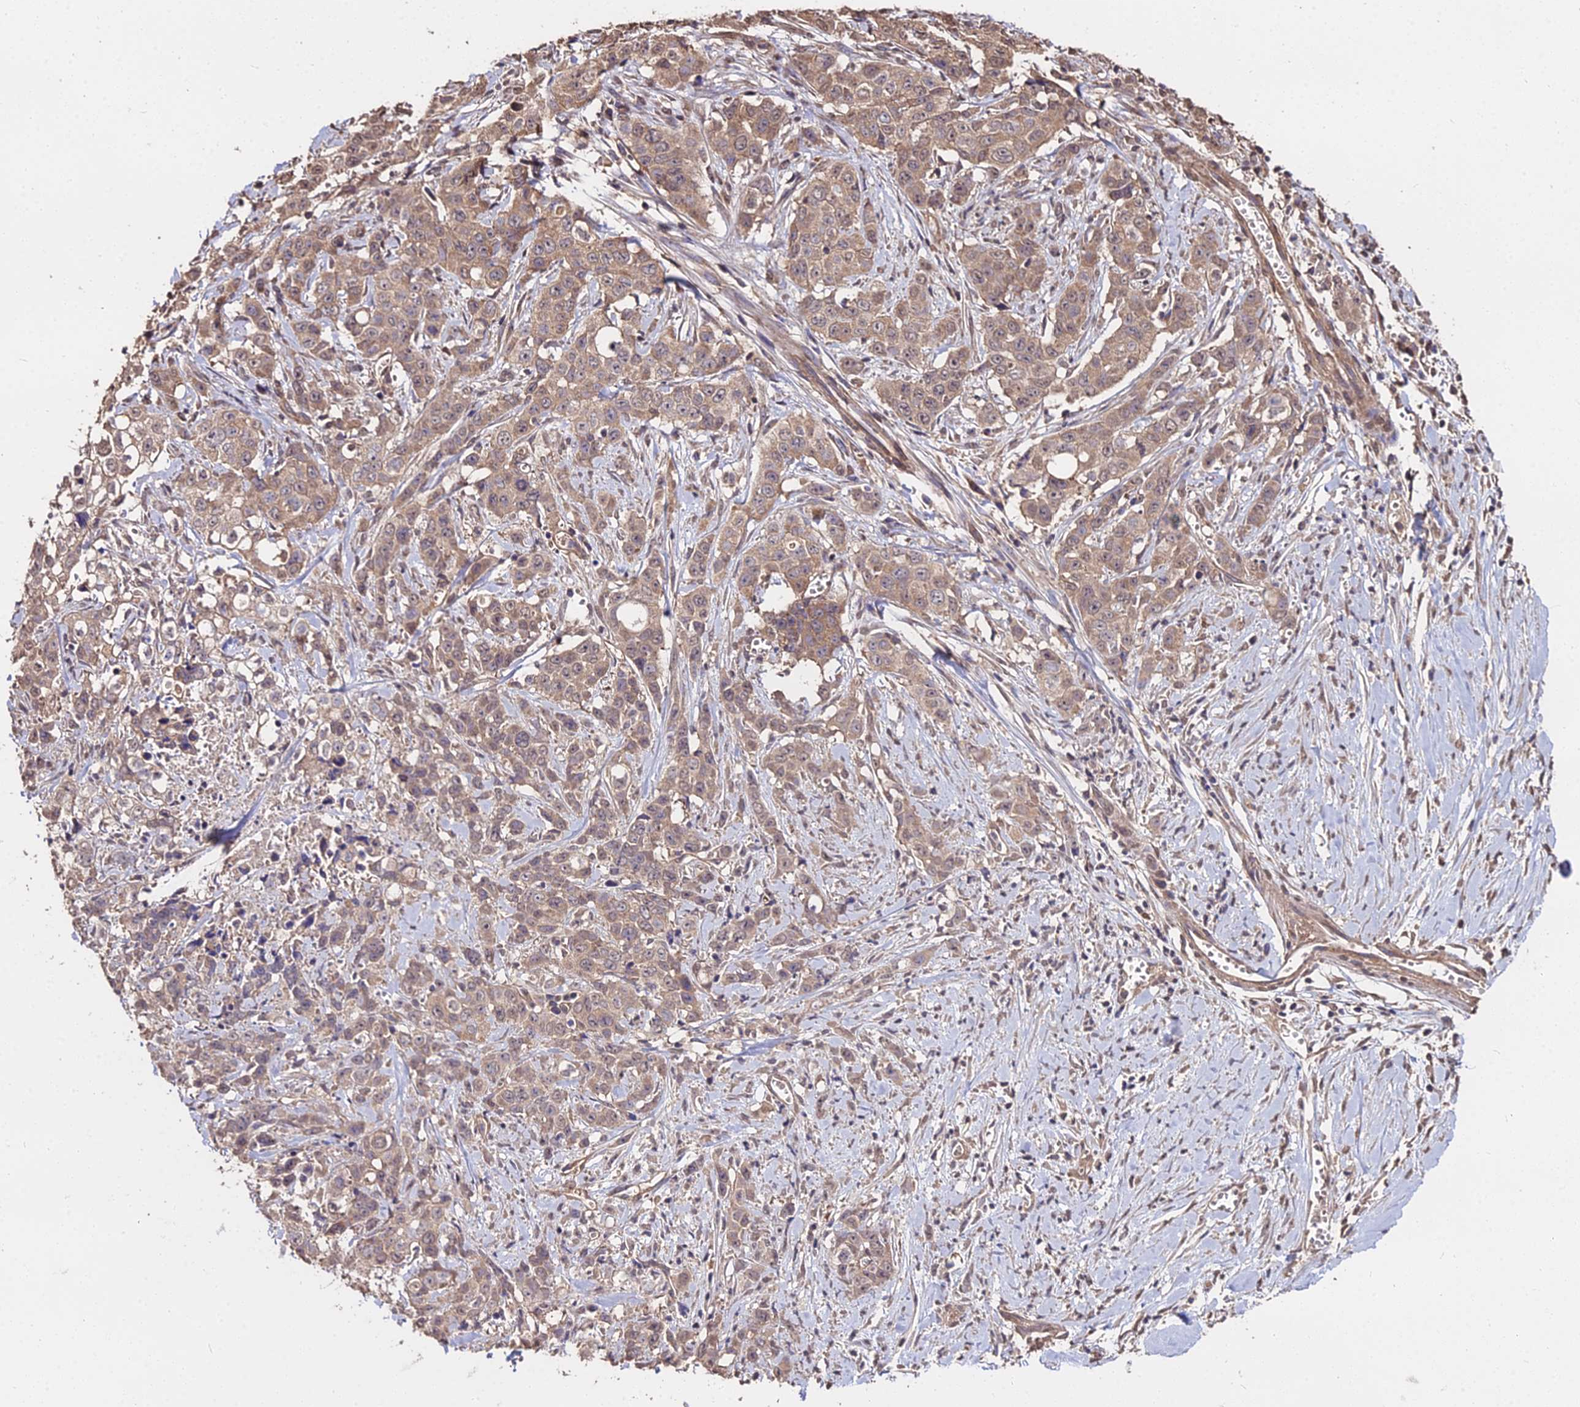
{"staining": {"intensity": "weak", "quantity": ">75%", "location": "cytoplasmic/membranous"}, "tissue": "stomach cancer", "cell_type": "Tumor cells", "image_type": "cancer", "snomed": [{"axis": "morphology", "description": "Adenocarcinoma, NOS"}, {"axis": "topography", "description": "Stomach, upper"}], "caption": "This histopathology image demonstrates immunohistochemistry staining of stomach adenocarcinoma, with low weak cytoplasmic/membranous staining in approximately >75% of tumor cells.", "gene": "METTL13", "patient": {"sex": "male", "age": 62}}